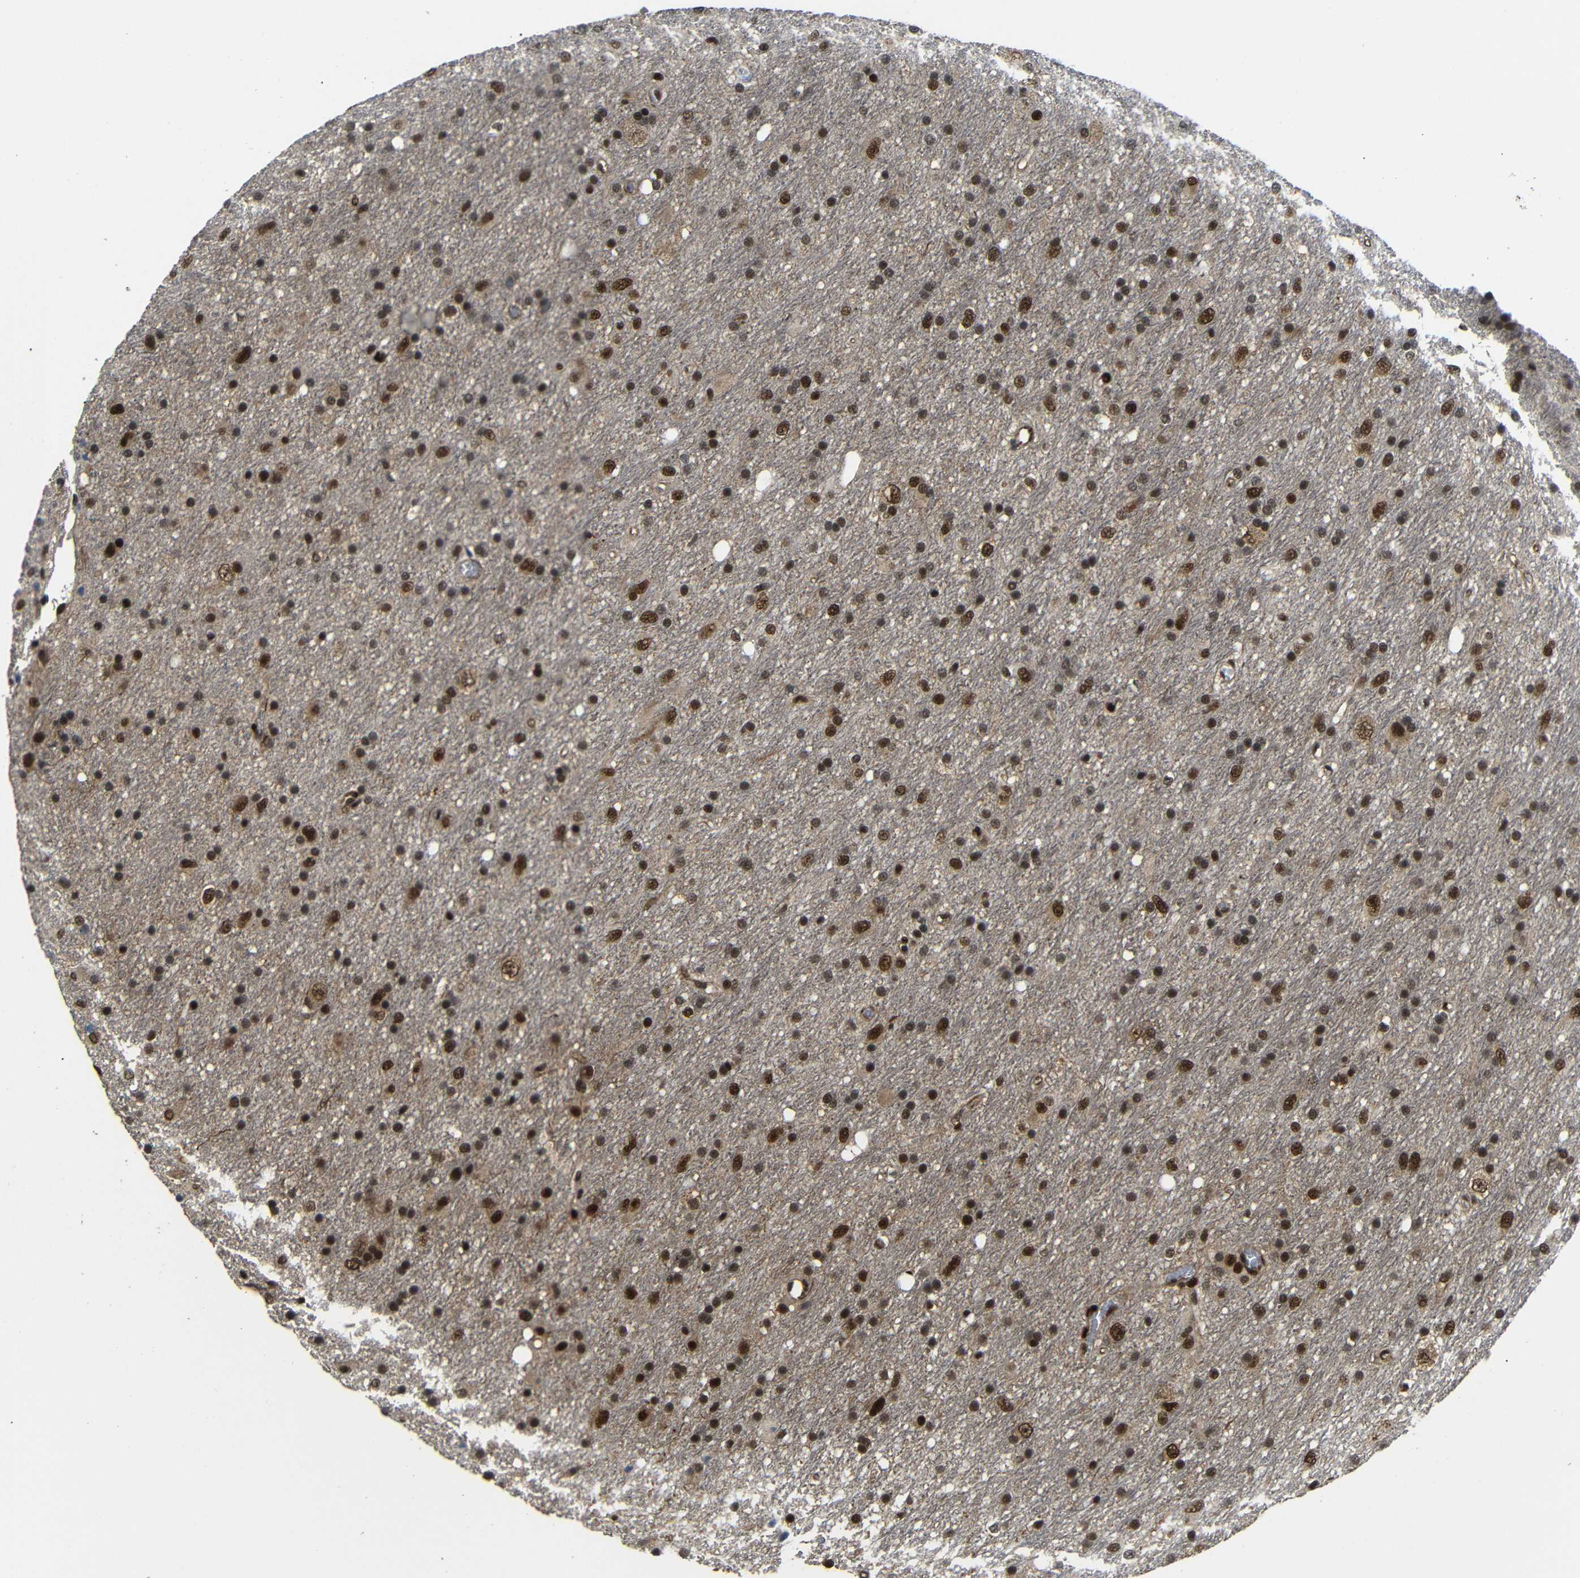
{"staining": {"intensity": "strong", "quantity": ">75%", "location": "cytoplasmic/membranous,nuclear"}, "tissue": "glioma", "cell_type": "Tumor cells", "image_type": "cancer", "snomed": [{"axis": "morphology", "description": "Glioma, malignant, Low grade"}, {"axis": "topography", "description": "Brain"}], "caption": "Immunohistochemical staining of malignant glioma (low-grade) reveals high levels of strong cytoplasmic/membranous and nuclear positivity in about >75% of tumor cells.", "gene": "TBX2", "patient": {"sex": "male", "age": 77}}